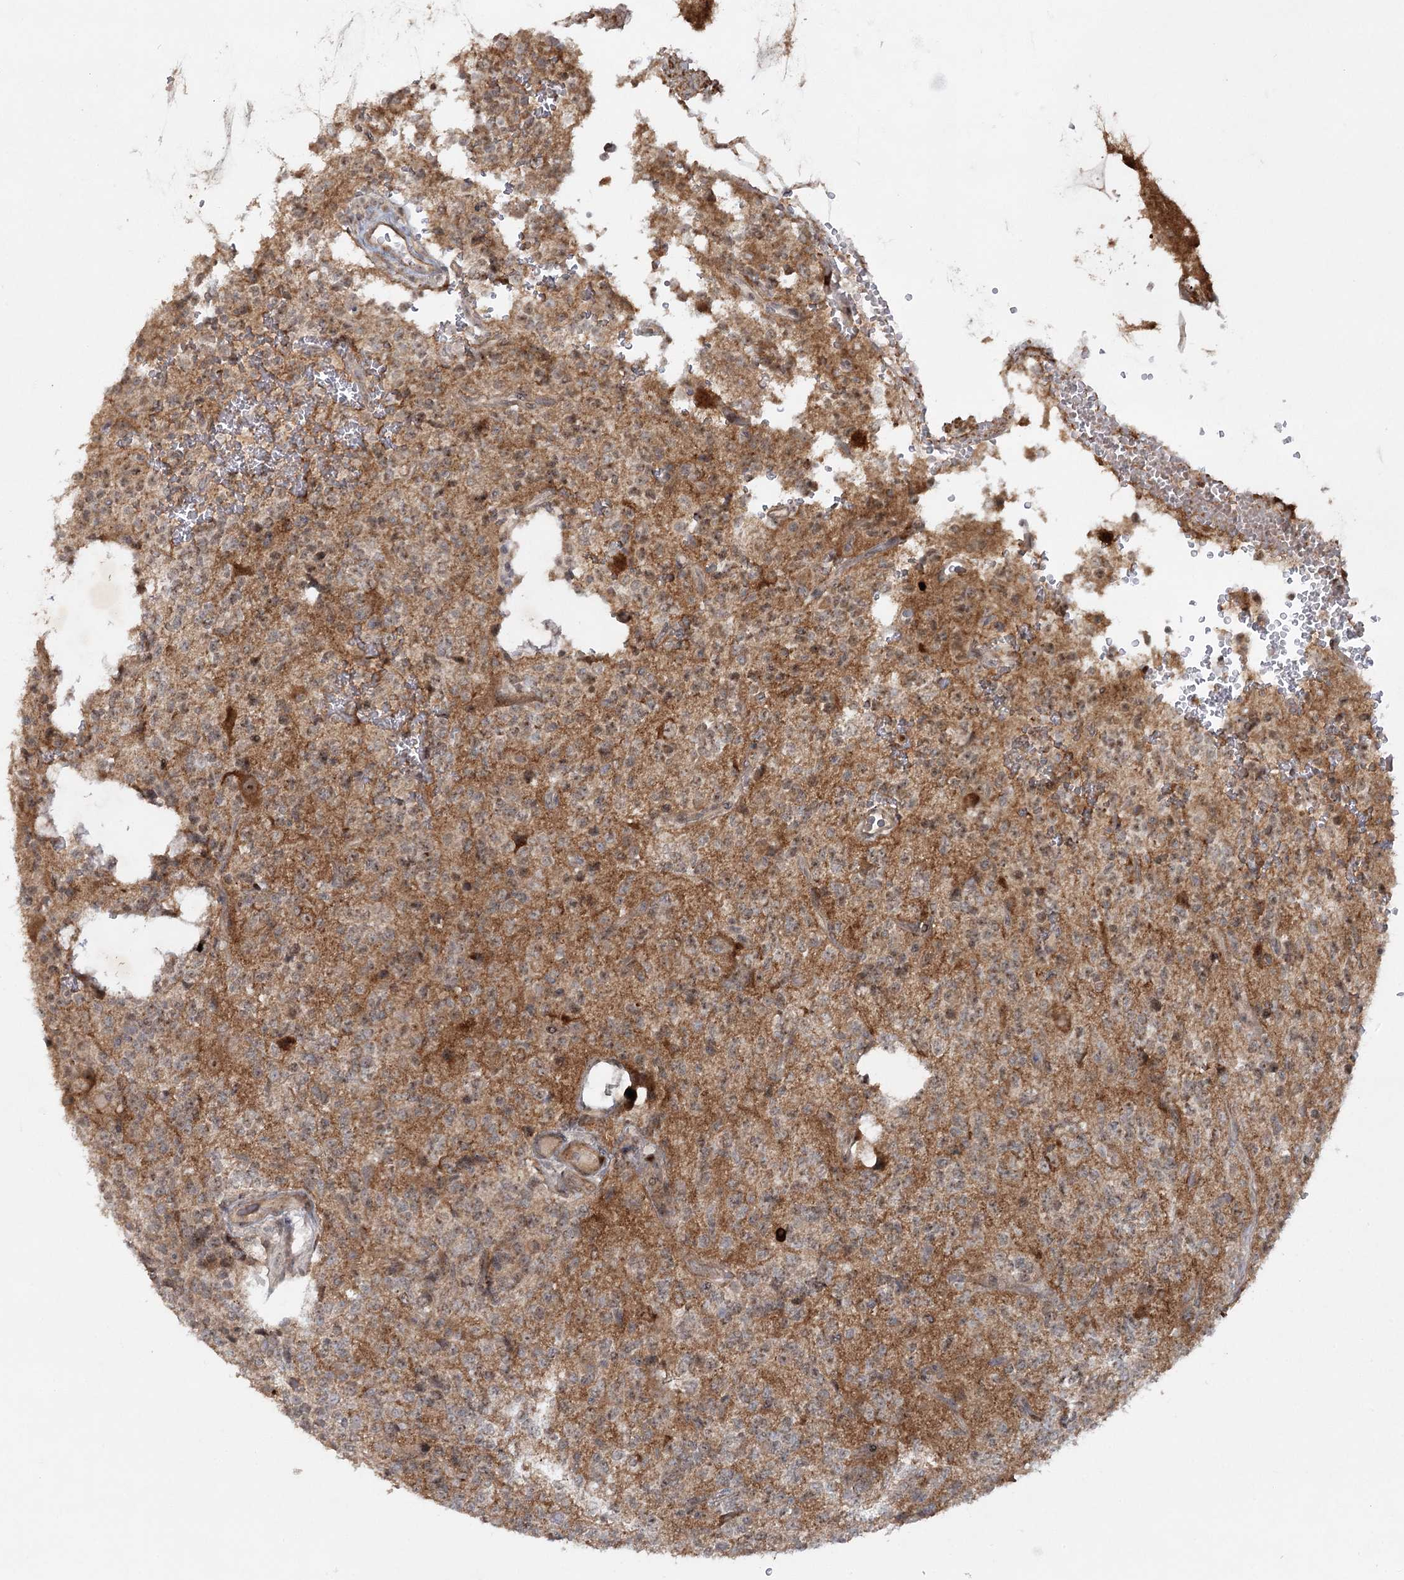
{"staining": {"intensity": "moderate", "quantity": "<25%", "location": "cytoplasmic/membranous"}, "tissue": "glioma", "cell_type": "Tumor cells", "image_type": "cancer", "snomed": [{"axis": "morphology", "description": "Glioma, malignant, High grade"}, {"axis": "topography", "description": "Brain"}], "caption": "The immunohistochemical stain highlights moderate cytoplasmic/membranous staining in tumor cells of glioma tissue.", "gene": "SH2D3A", "patient": {"sex": "female", "age": 62}}